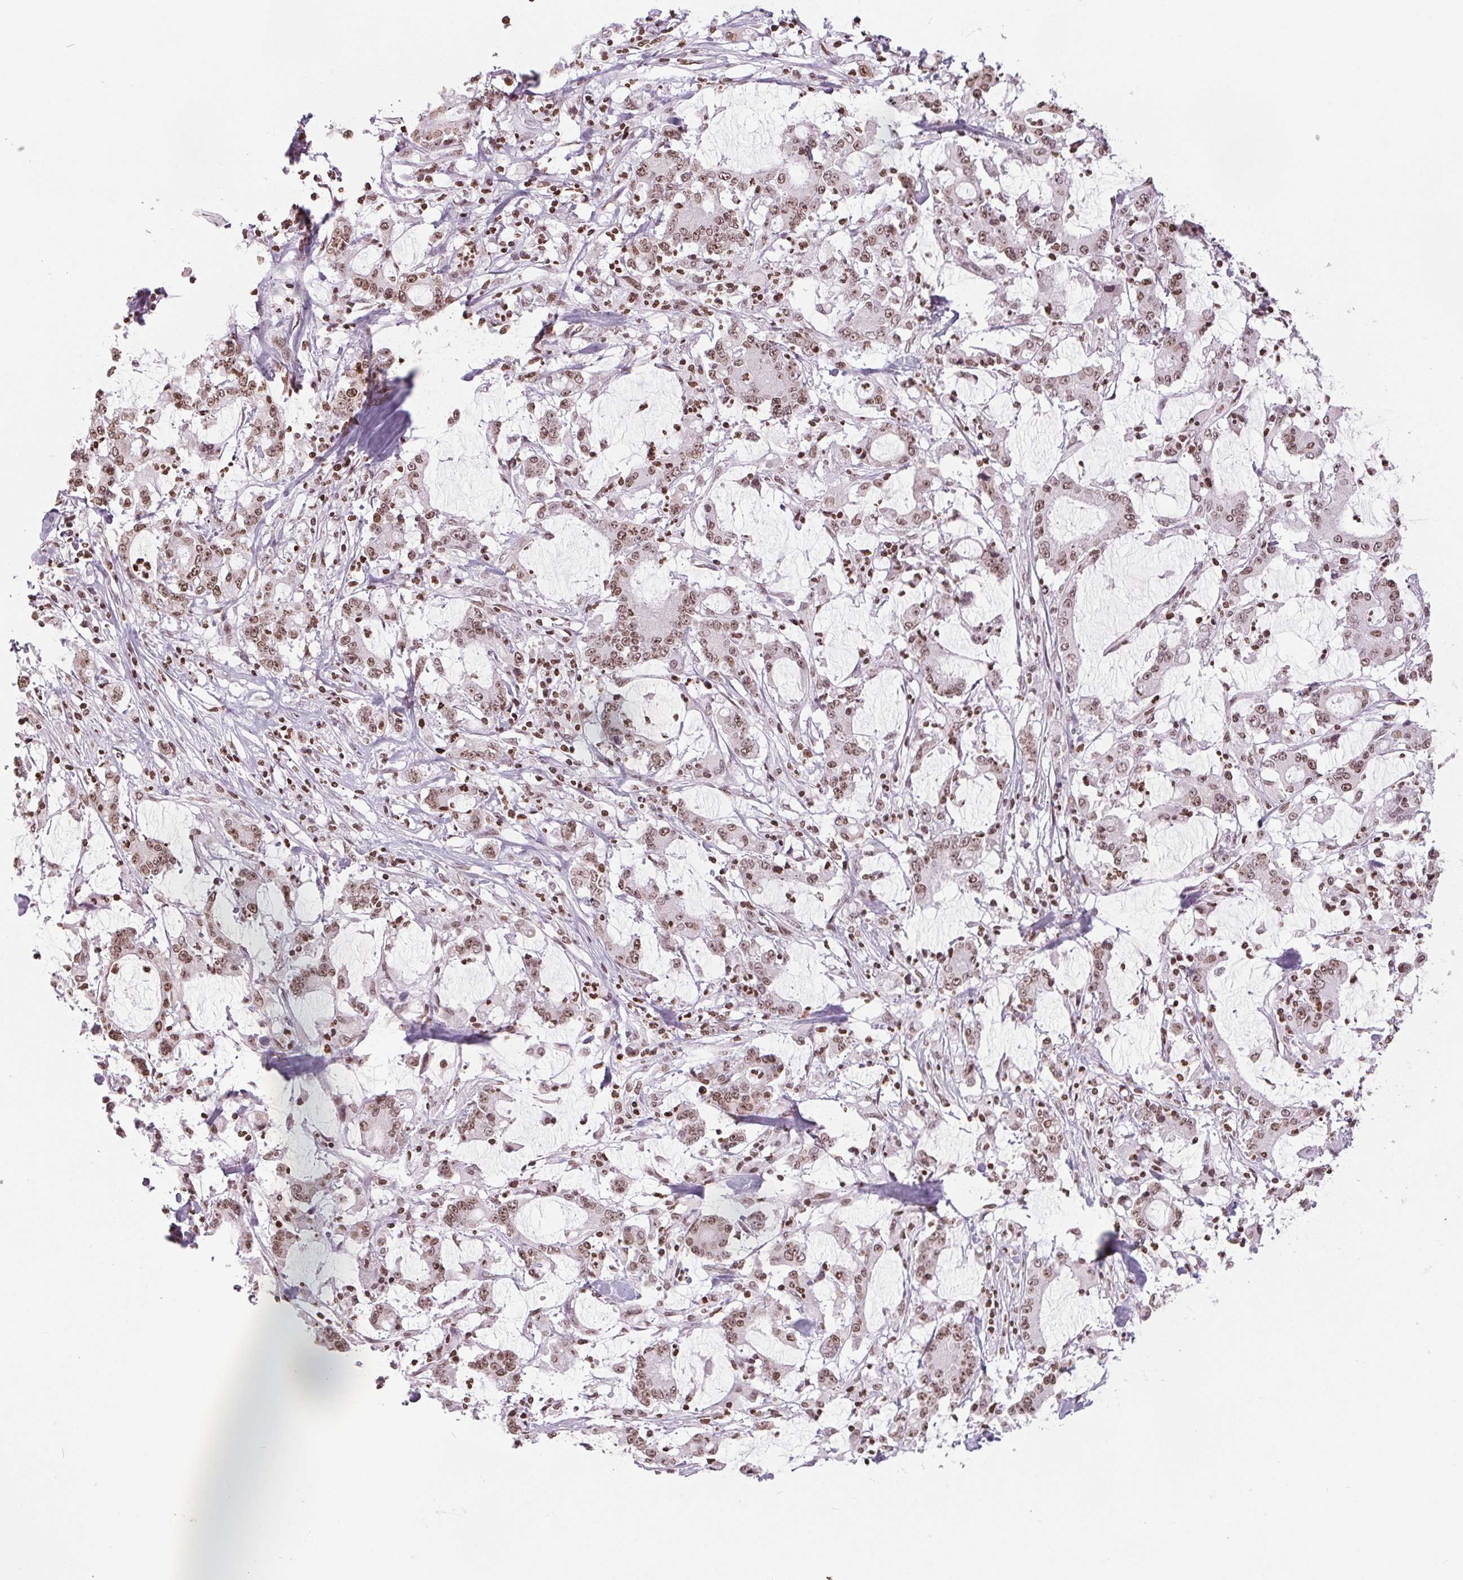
{"staining": {"intensity": "moderate", "quantity": ">75%", "location": "nuclear"}, "tissue": "stomach cancer", "cell_type": "Tumor cells", "image_type": "cancer", "snomed": [{"axis": "morphology", "description": "Adenocarcinoma, NOS"}, {"axis": "topography", "description": "Stomach, upper"}], "caption": "Moderate nuclear positivity is seen in about >75% of tumor cells in stomach cancer (adenocarcinoma).", "gene": "SMIM12", "patient": {"sex": "male", "age": 68}}